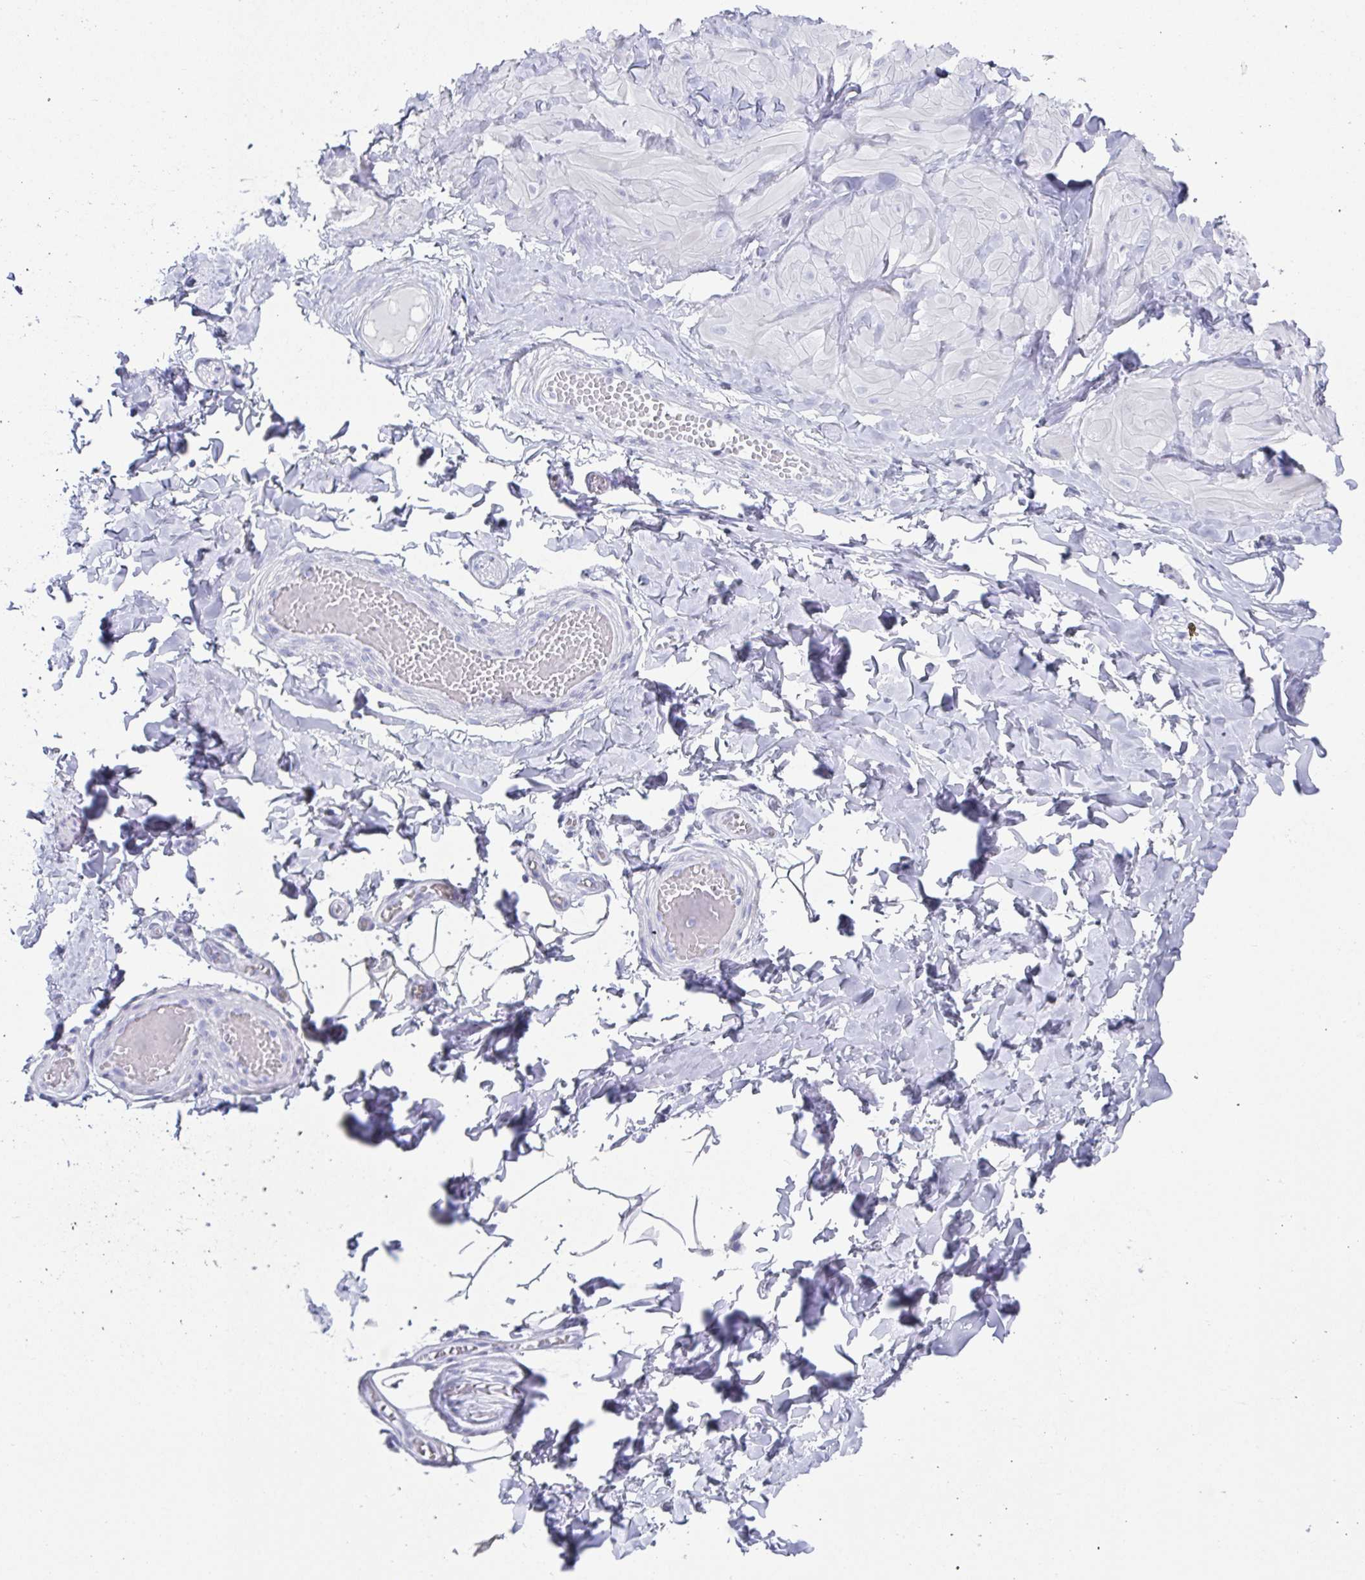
{"staining": {"intensity": "negative", "quantity": "none", "location": "none"}, "tissue": "adipose tissue", "cell_type": "Adipocytes", "image_type": "normal", "snomed": [{"axis": "morphology", "description": "Normal tissue, NOS"}, {"axis": "topography", "description": "Soft tissue"}, {"axis": "topography", "description": "Adipose tissue"}, {"axis": "topography", "description": "Vascular tissue"}, {"axis": "topography", "description": "Peripheral nerve tissue"}], "caption": "Immunohistochemistry photomicrograph of benign adipose tissue stained for a protein (brown), which exhibits no positivity in adipocytes.", "gene": "SYCP1", "patient": {"sex": "male", "age": 29}}